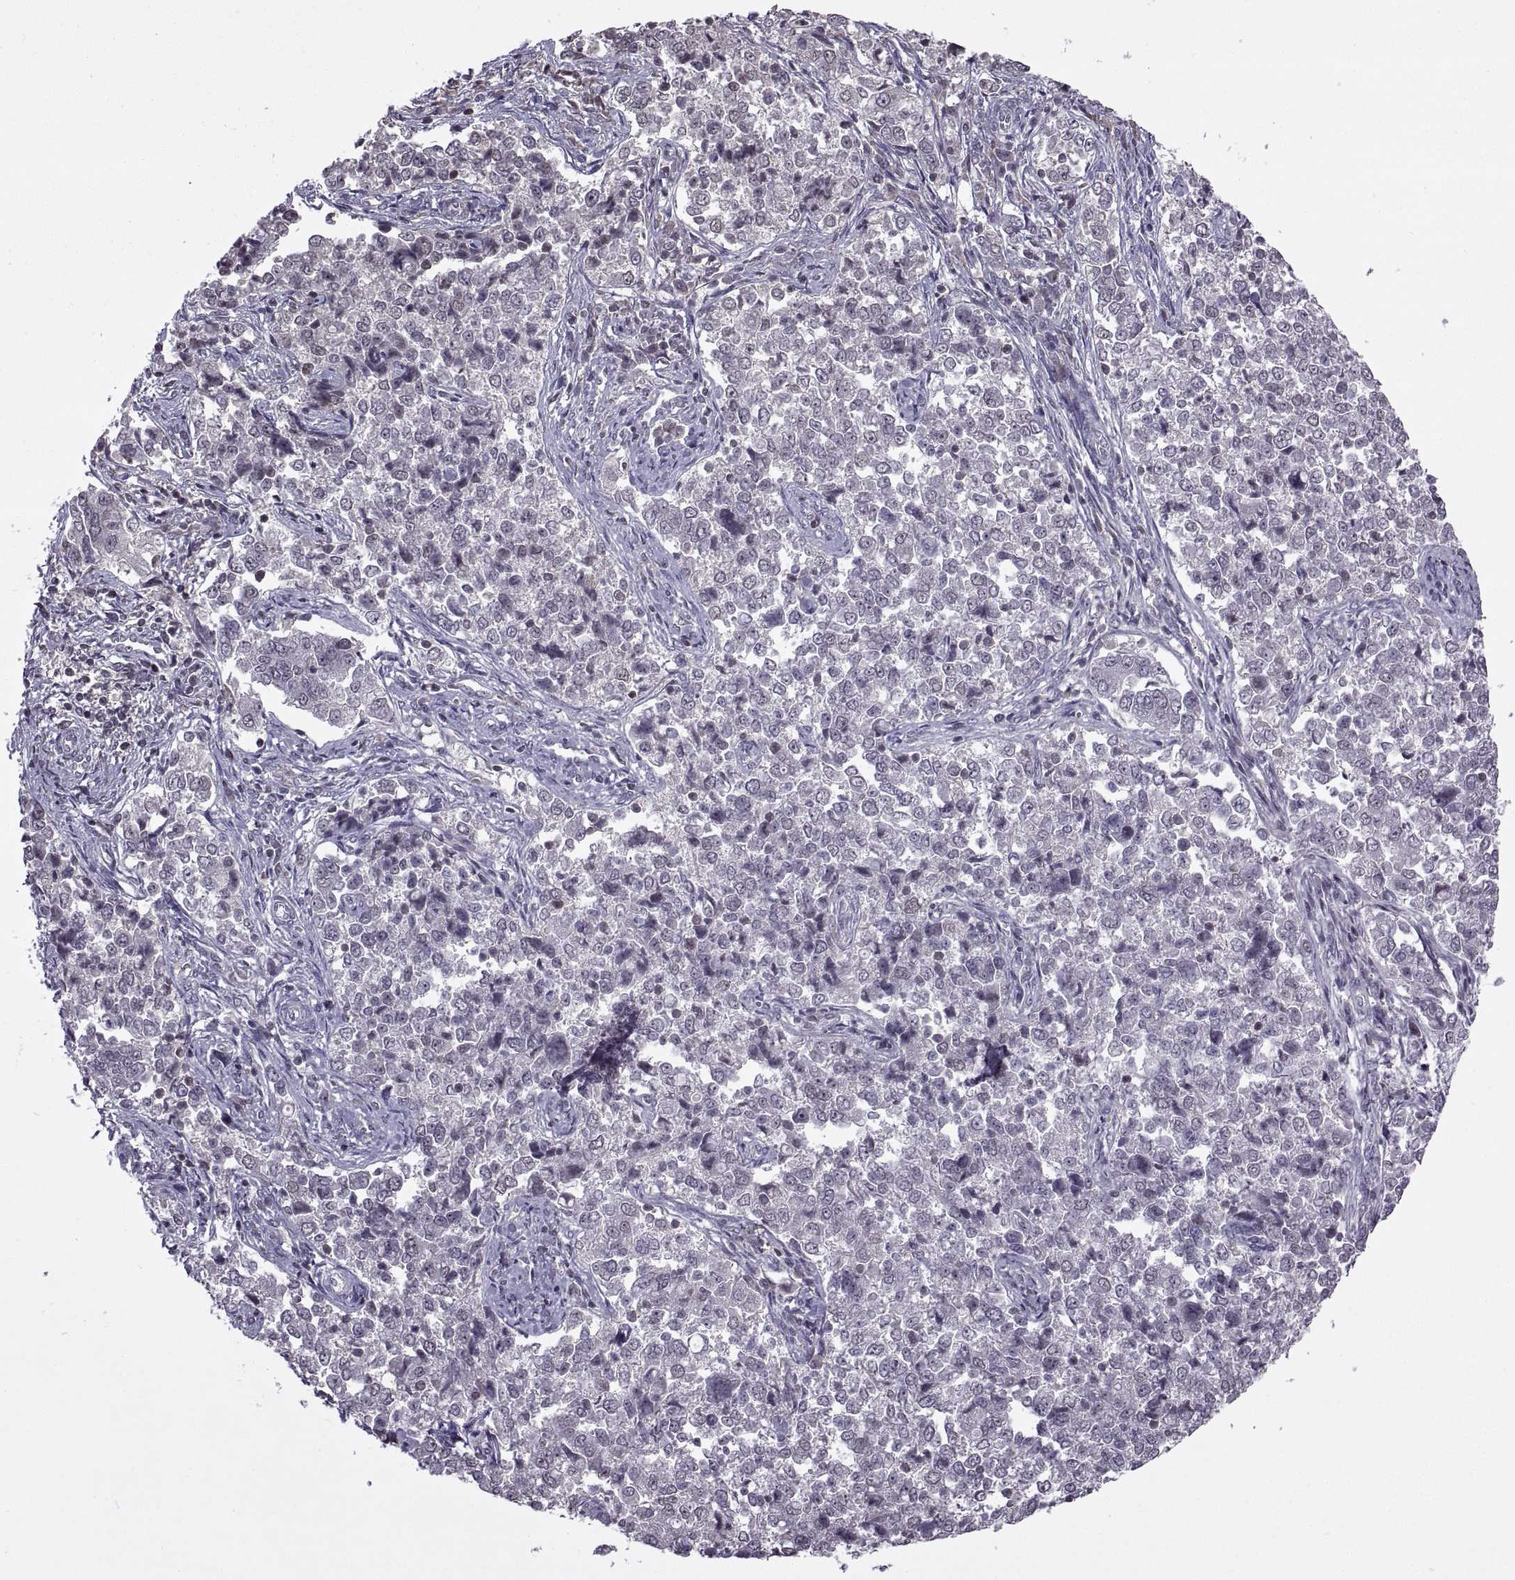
{"staining": {"intensity": "negative", "quantity": "none", "location": "none"}, "tissue": "endometrial cancer", "cell_type": "Tumor cells", "image_type": "cancer", "snomed": [{"axis": "morphology", "description": "Adenocarcinoma, NOS"}, {"axis": "topography", "description": "Endometrium"}], "caption": "Endometrial adenocarcinoma was stained to show a protein in brown. There is no significant expression in tumor cells. (Immunohistochemistry, brightfield microscopy, high magnification).", "gene": "INTS3", "patient": {"sex": "female", "age": 43}}